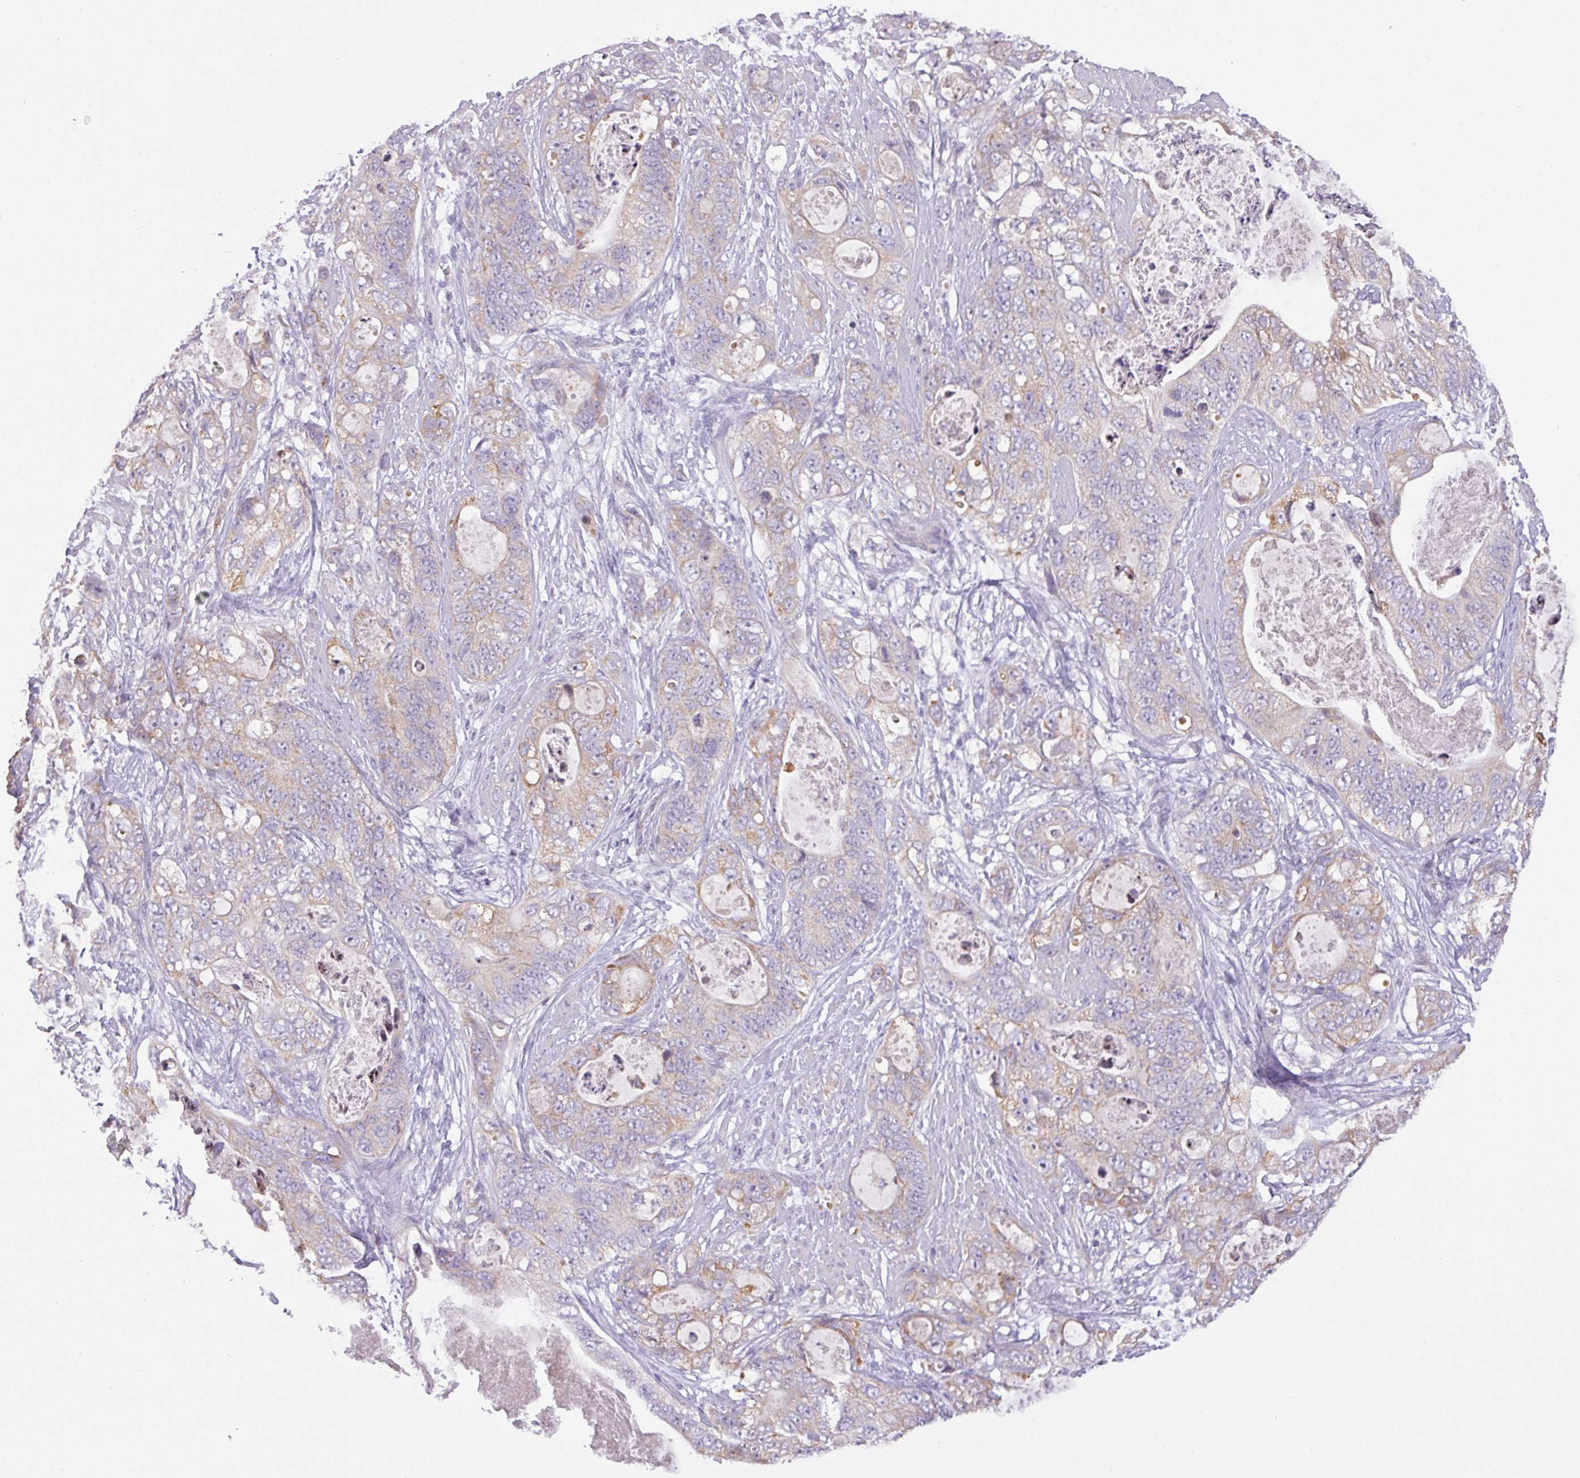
{"staining": {"intensity": "weak", "quantity": ">75%", "location": "cytoplasmic/membranous"}, "tissue": "stomach cancer", "cell_type": "Tumor cells", "image_type": "cancer", "snomed": [{"axis": "morphology", "description": "Adenocarcinoma, NOS"}, {"axis": "topography", "description": "Stomach"}], "caption": "Stomach cancer (adenocarcinoma) stained with DAB (3,3'-diaminobenzidine) immunohistochemistry (IHC) exhibits low levels of weak cytoplasmic/membranous expression in about >75% of tumor cells.", "gene": "ZNF394", "patient": {"sex": "female", "age": 89}}